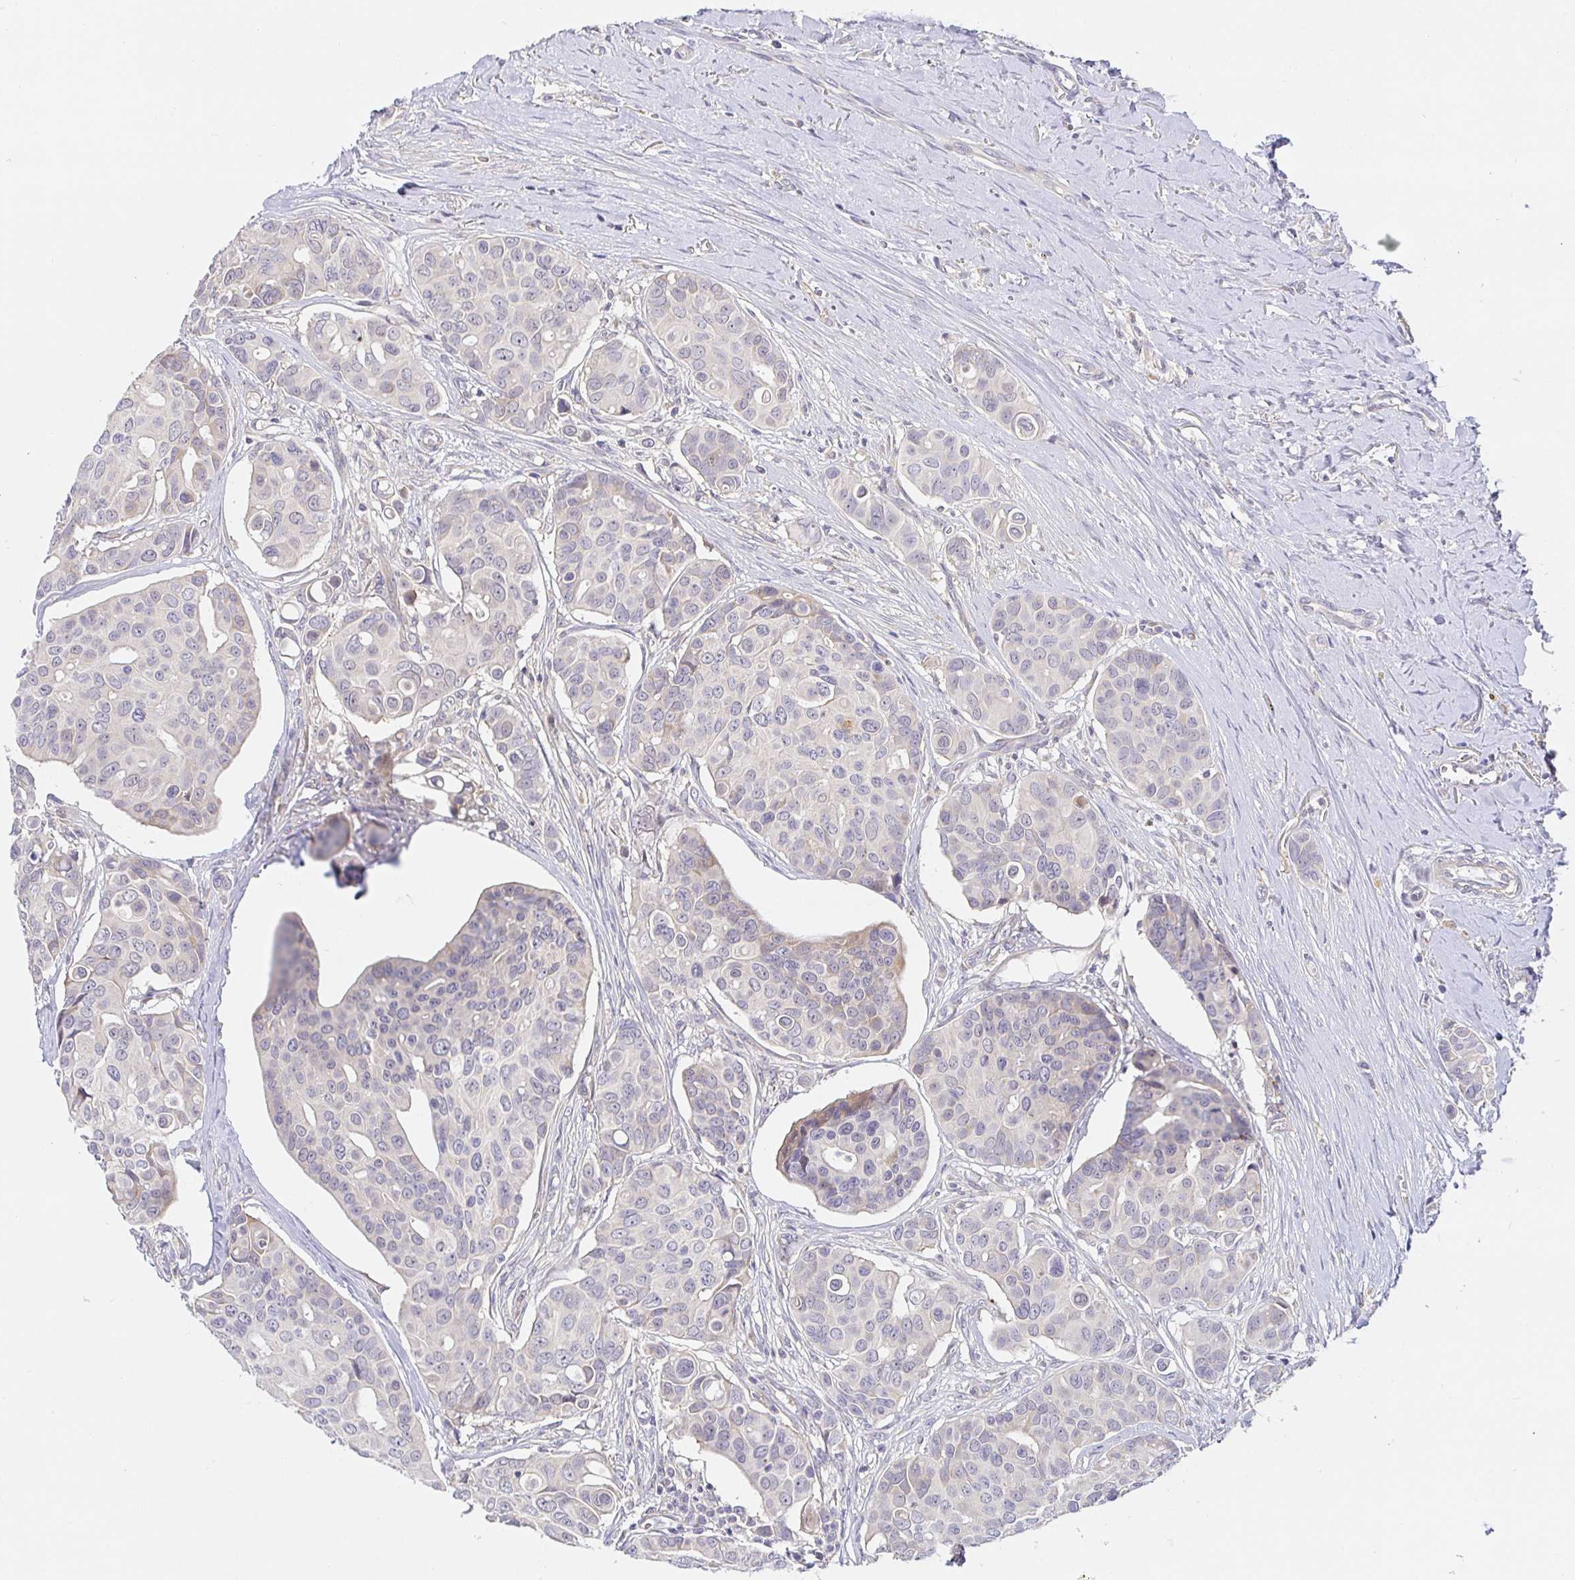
{"staining": {"intensity": "negative", "quantity": "none", "location": "none"}, "tissue": "breast cancer", "cell_type": "Tumor cells", "image_type": "cancer", "snomed": [{"axis": "morphology", "description": "Normal tissue, NOS"}, {"axis": "morphology", "description": "Duct carcinoma"}, {"axis": "topography", "description": "Skin"}, {"axis": "topography", "description": "Breast"}], "caption": "High power microscopy photomicrograph of an immunohistochemistry (IHC) micrograph of breast cancer, revealing no significant positivity in tumor cells.", "gene": "ZDHHC11", "patient": {"sex": "female", "age": 54}}